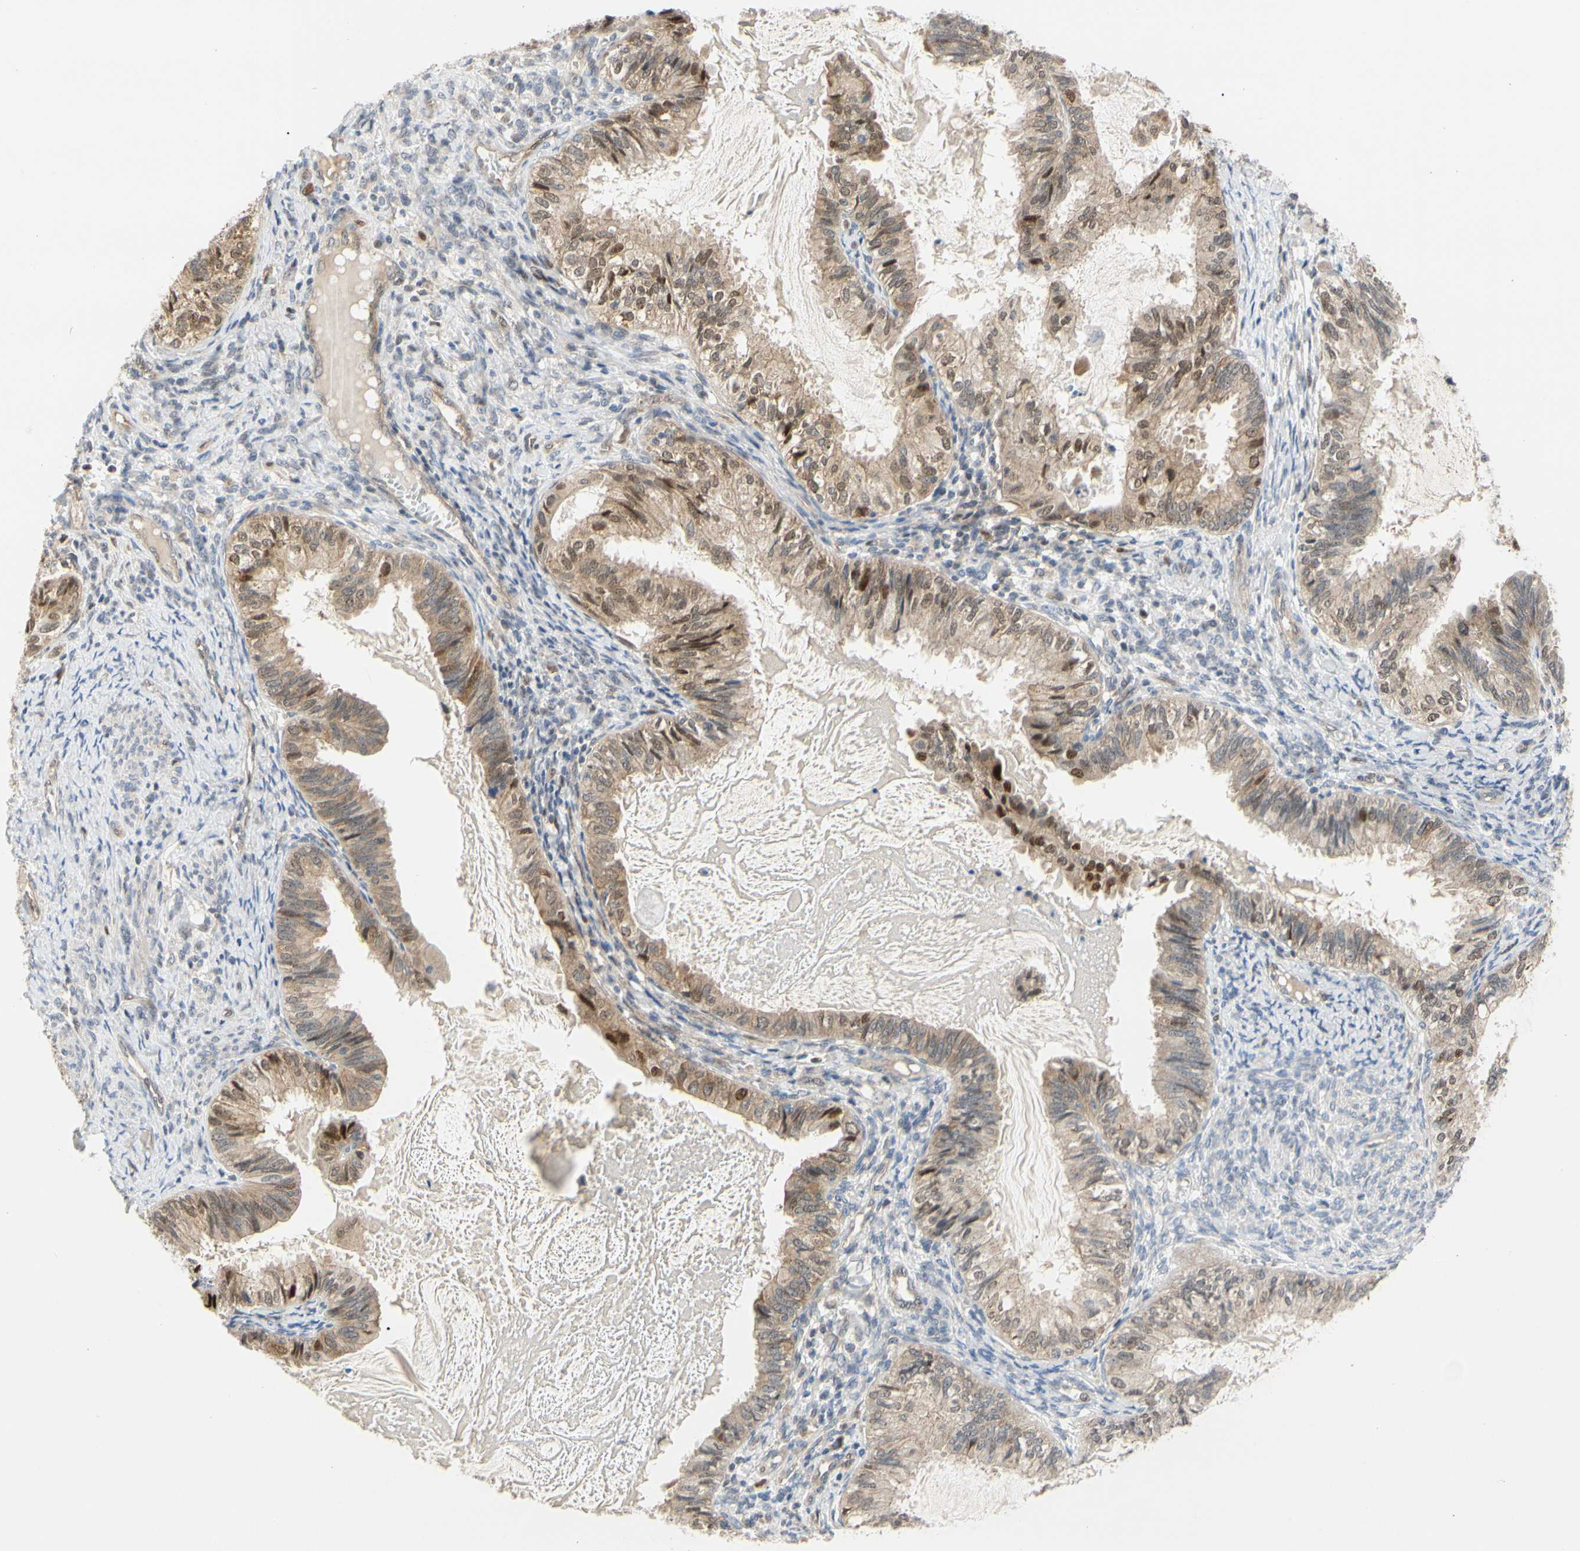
{"staining": {"intensity": "moderate", "quantity": ">75%", "location": "cytoplasmic/membranous"}, "tissue": "cervical cancer", "cell_type": "Tumor cells", "image_type": "cancer", "snomed": [{"axis": "morphology", "description": "Normal tissue, NOS"}, {"axis": "morphology", "description": "Adenocarcinoma, NOS"}, {"axis": "topography", "description": "Cervix"}, {"axis": "topography", "description": "Endometrium"}], "caption": "Human cervical cancer stained with a brown dye exhibits moderate cytoplasmic/membranous positive positivity in approximately >75% of tumor cells.", "gene": "CDK5", "patient": {"sex": "female", "age": 86}}